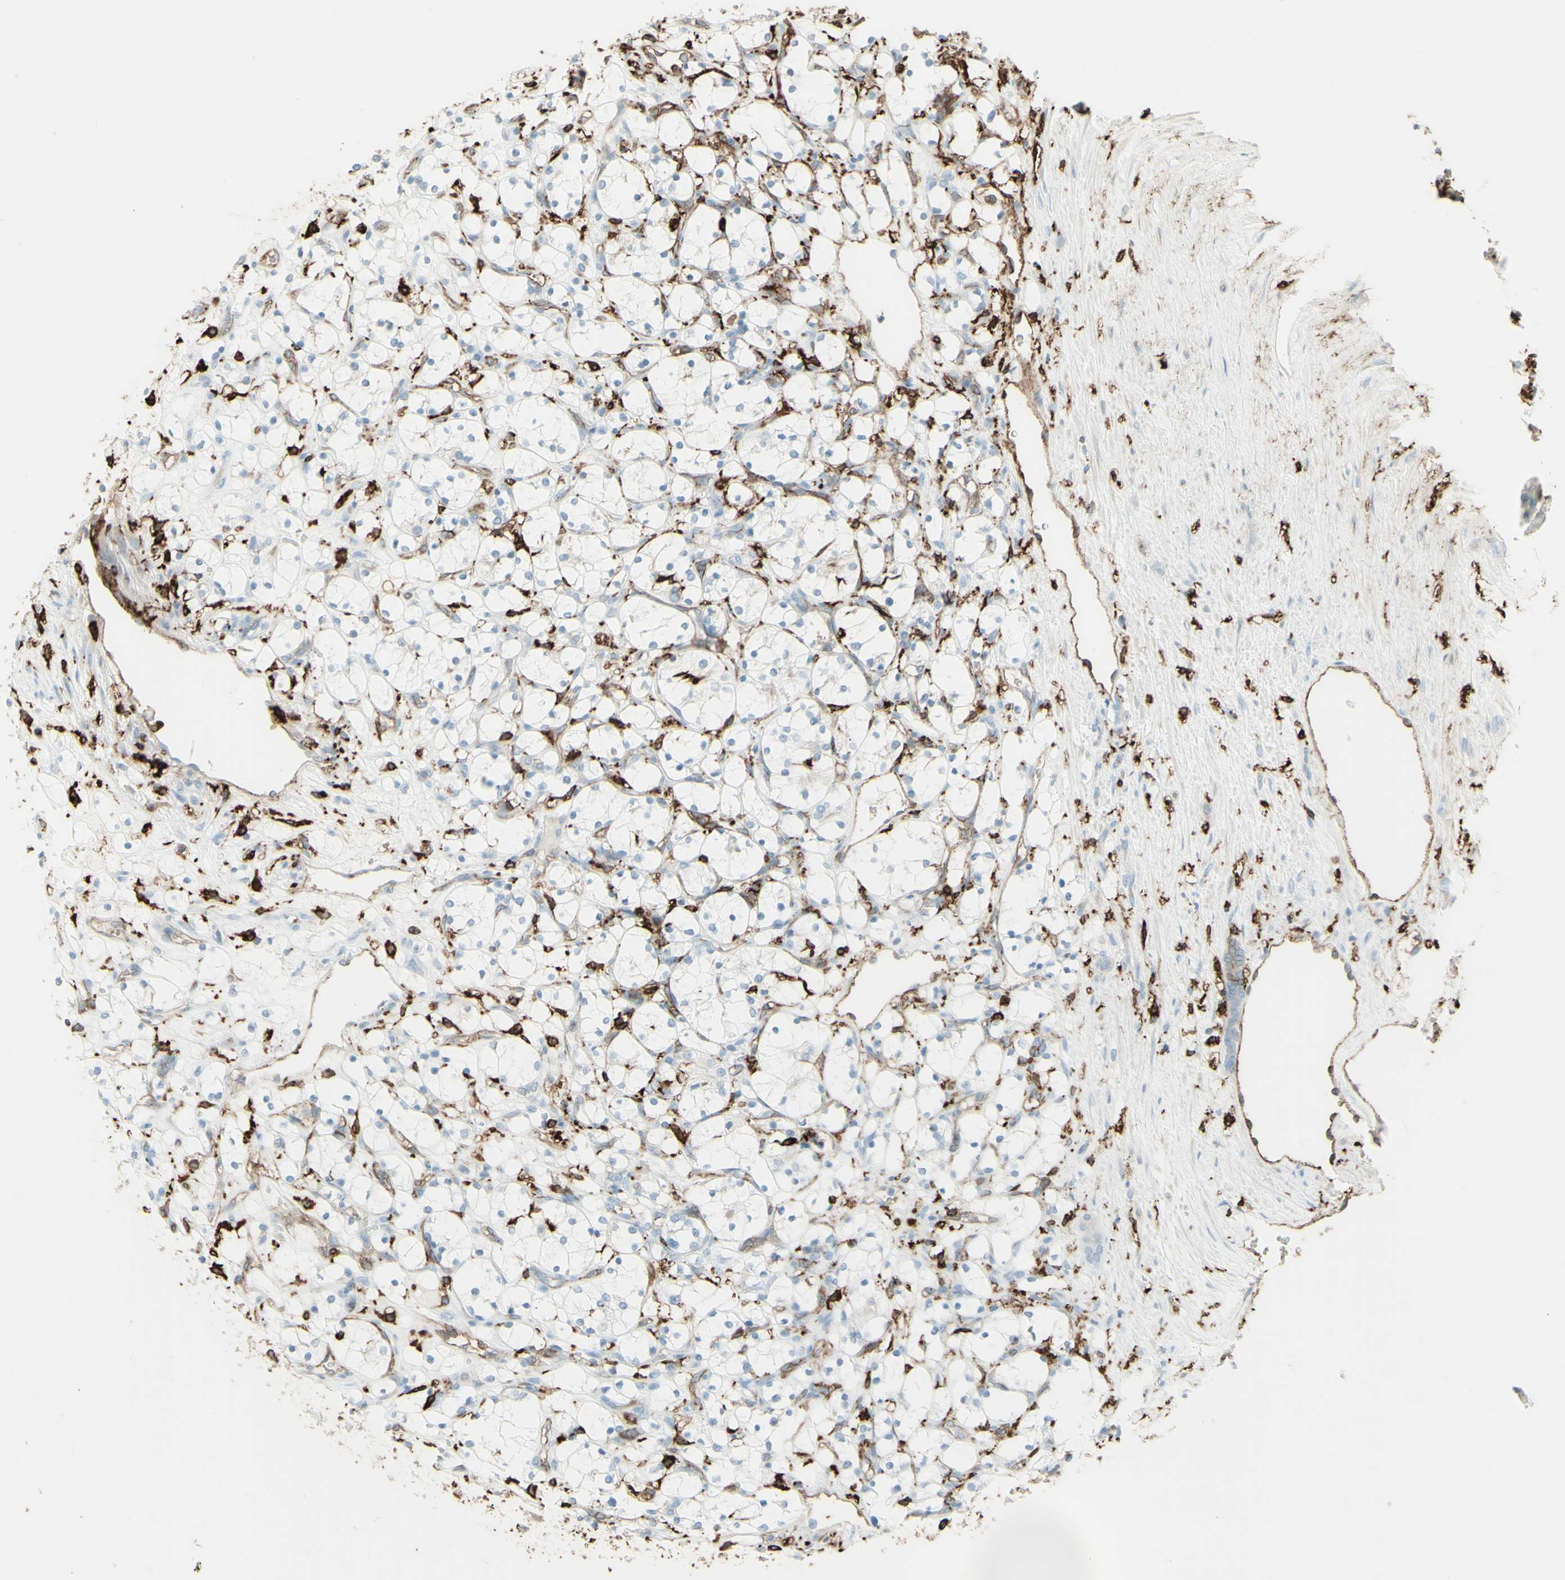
{"staining": {"intensity": "negative", "quantity": "none", "location": "none"}, "tissue": "renal cancer", "cell_type": "Tumor cells", "image_type": "cancer", "snomed": [{"axis": "morphology", "description": "Adenocarcinoma, NOS"}, {"axis": "topography", "description": "Kidney"}], "caption": "DAB immunohistochemical staining of renal adenocarcinoma displays no significant expression in tumor cells.", "gene": "HLA-DPB1", "patient": {"sex": "female", "age": 69}}